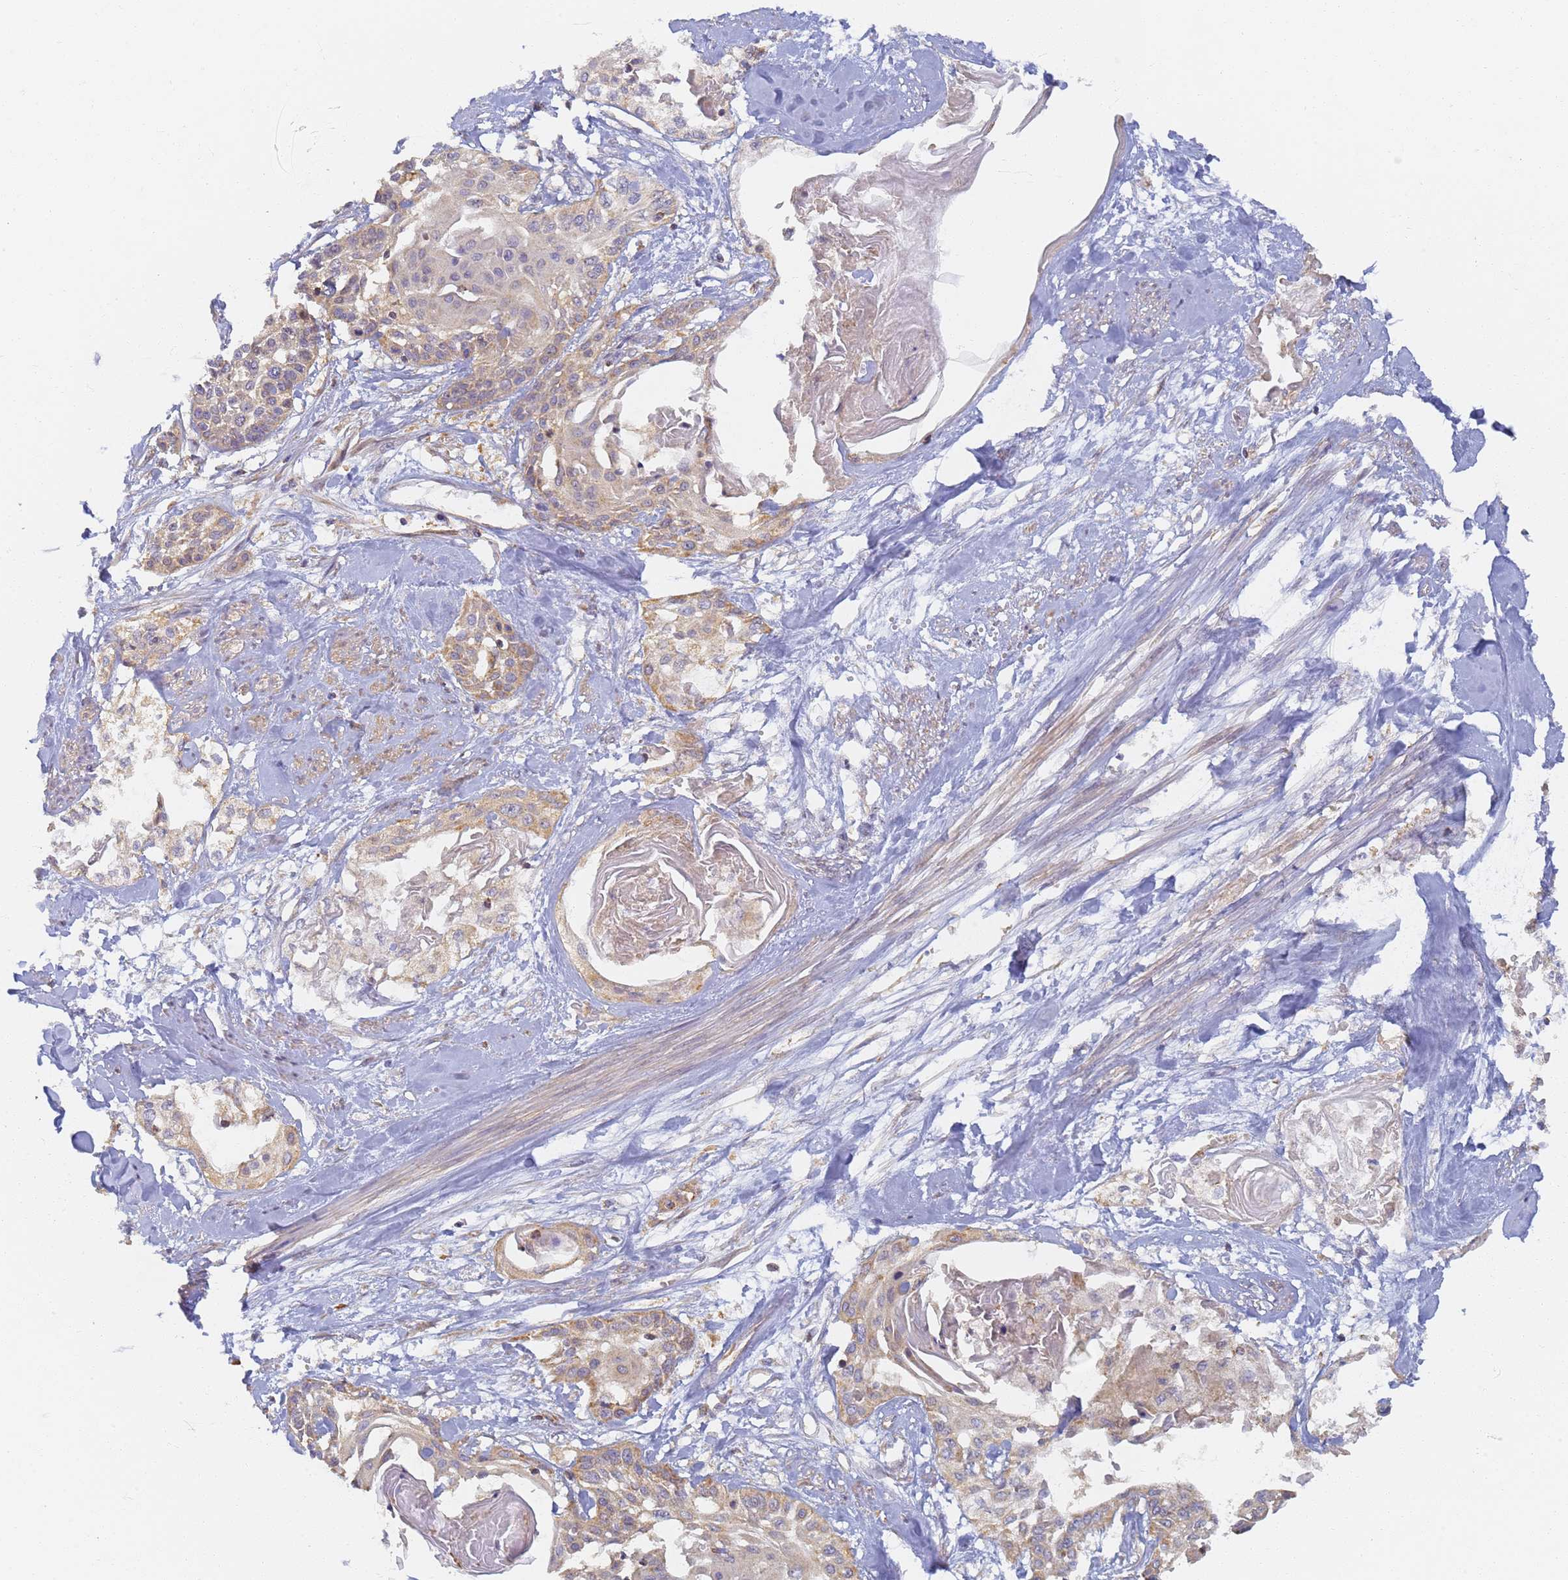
{"staining": {"intensity": "moderate", "quantity": ">75%", "location": "cytoplasmic/membranous"}, "tissue": "cervical cancer", "cell_type": "Tumor cells", "image_type": "cancer", "snomed": [{"axis": "morphology", "description": "Squamous cell carcinoma, NOS"}, {"axis": "topography", "description": "Cervix"}], "caption": "Protein staining by immunohistochemistry shows moderate cytoplasmic/membranous expression in approximately >75% of tumor cells in cervical cancer. Nuclei are stained in blue.", "gene": "UTP23", "patient": {"sex": "female", "age": 57}}